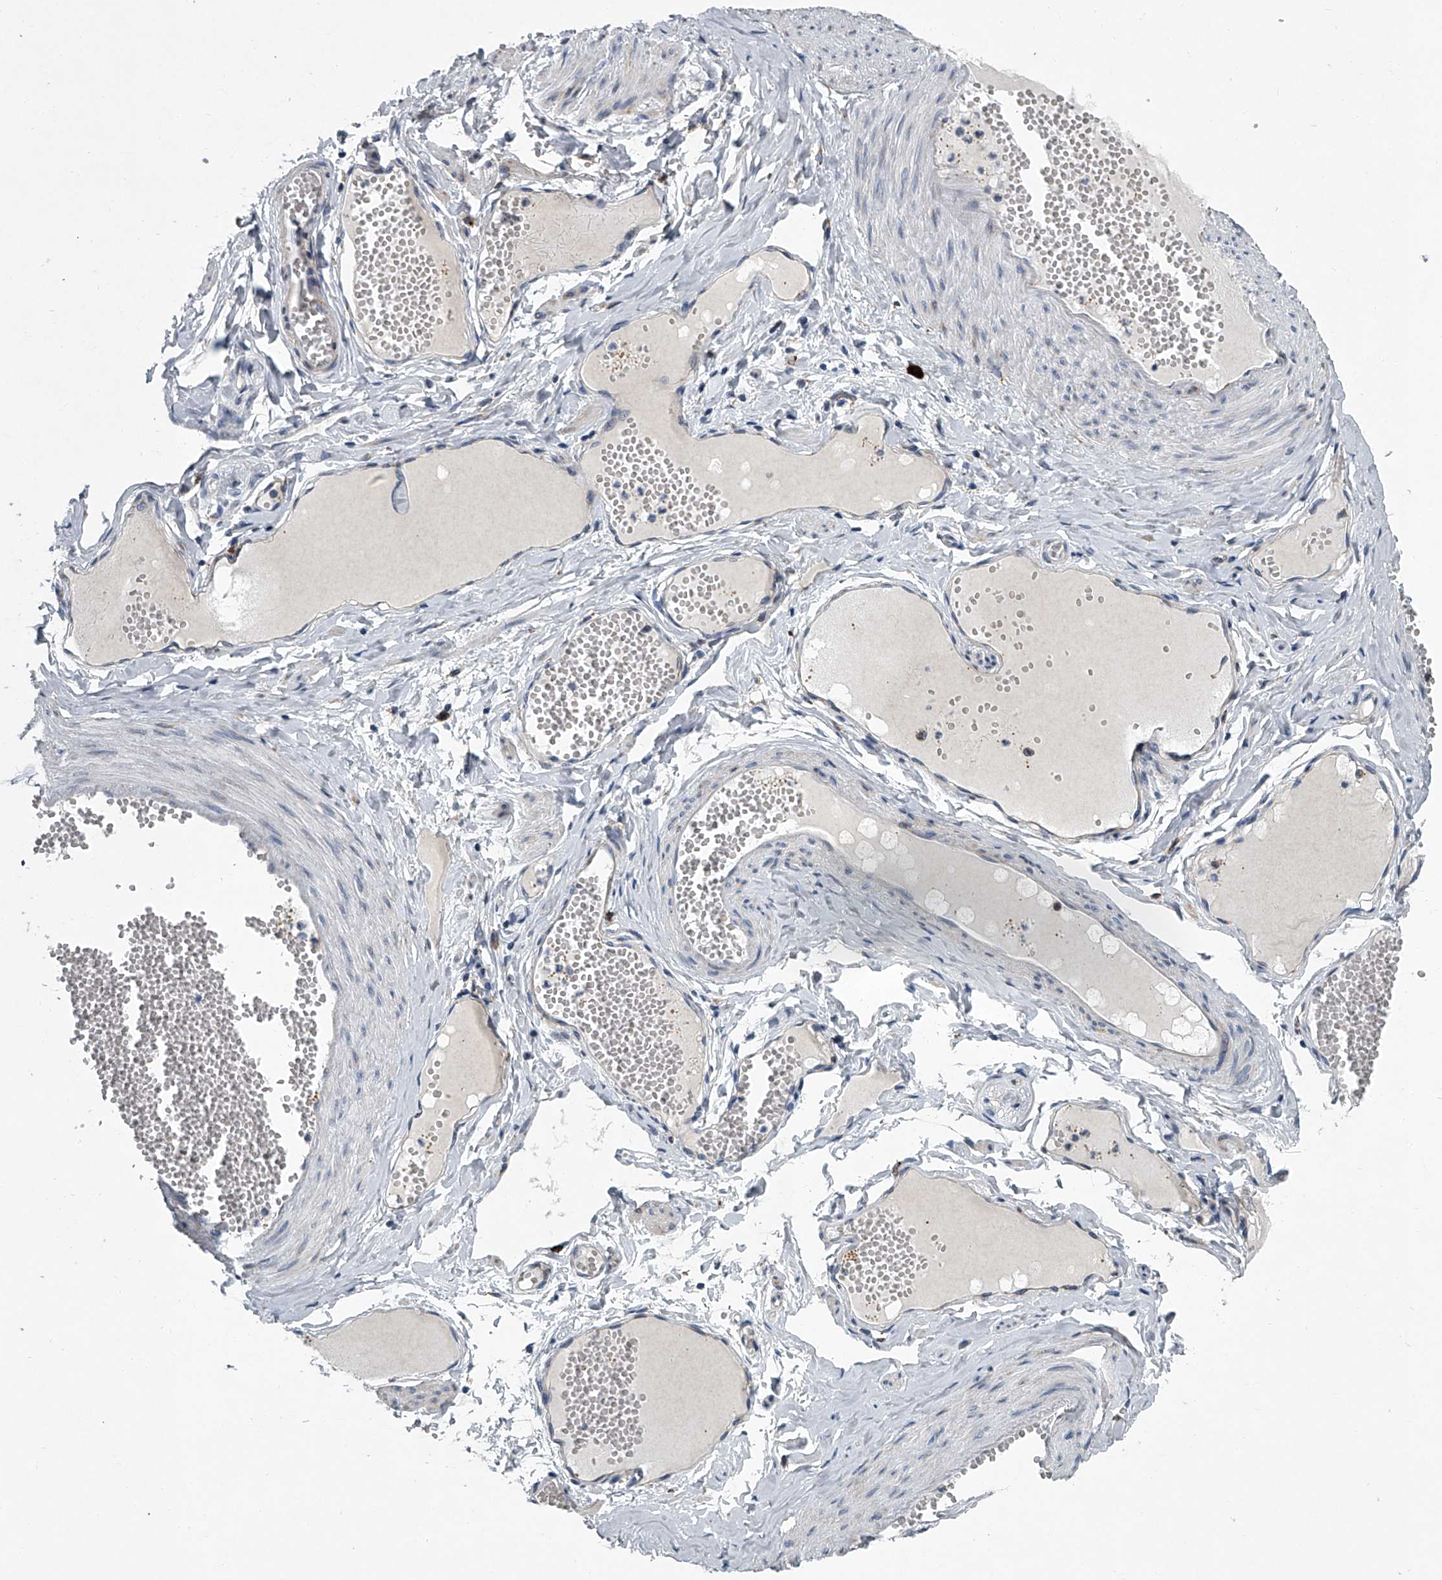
{"staining": {"intensity": "moderate", "quantity": "25%-75%", "location": "cytoplasmic/membranous"}, "tissue": "adipose tissue", "cell_type": "Adipocytes", "image_type": "normal", "snomed": [{"axis": "morphology", "description": "Normal tissue, NOS"}, {"axis": "topography", "description": "Smooth muscle"}, {"axis": "topography", "description": "Peripheral nerve tissue"}], "caption": "The image displays staining of normal adipose tissue, revealing moderate cytoplasmic/membranous protein staining (brown color) within adipocytes.", "gene": "TMEM63C", "patient": {"sex": "female", "age": 39}}